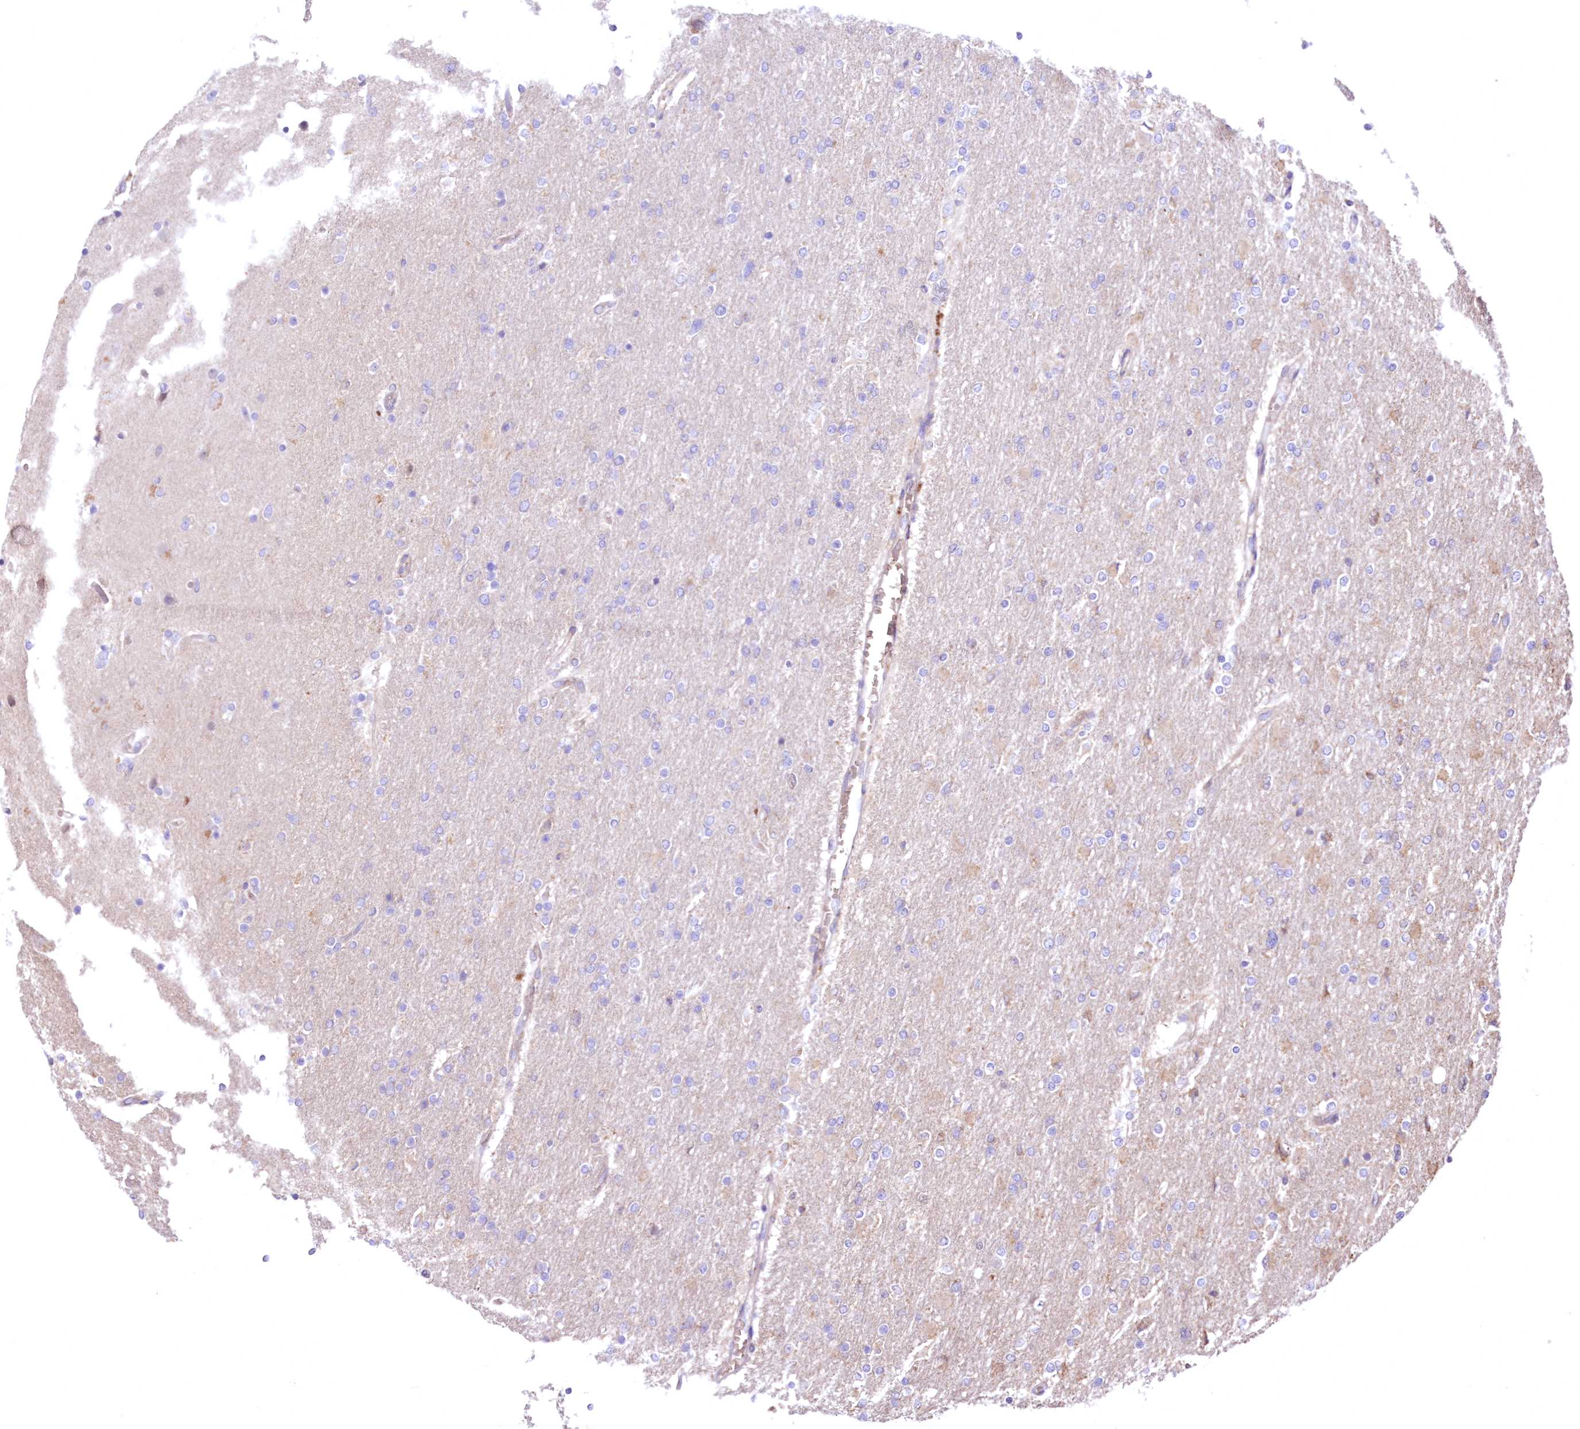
{"staining": {"intensity": "negative", "quantity": "none", "location": "none"}, "tissue": "glioma", "cell_type": "Tumor cells", "image_type": "cancer", "snomed": [{"axis": "morphology", "description": "Glioma, malignant, High grade"}, {"axis": "topography", "description": "Cerebral cortex"}], "caption": "Immunohistochemical staining of human malignant glioma (high-grade) displays no significant positivity in tumor cells. (DAB immunohistochemistry (IHC) visualized using brightfield microscopy, high magnification).", "gene": "FCHO2", "patient": {"sex": "female", "age": 36}}